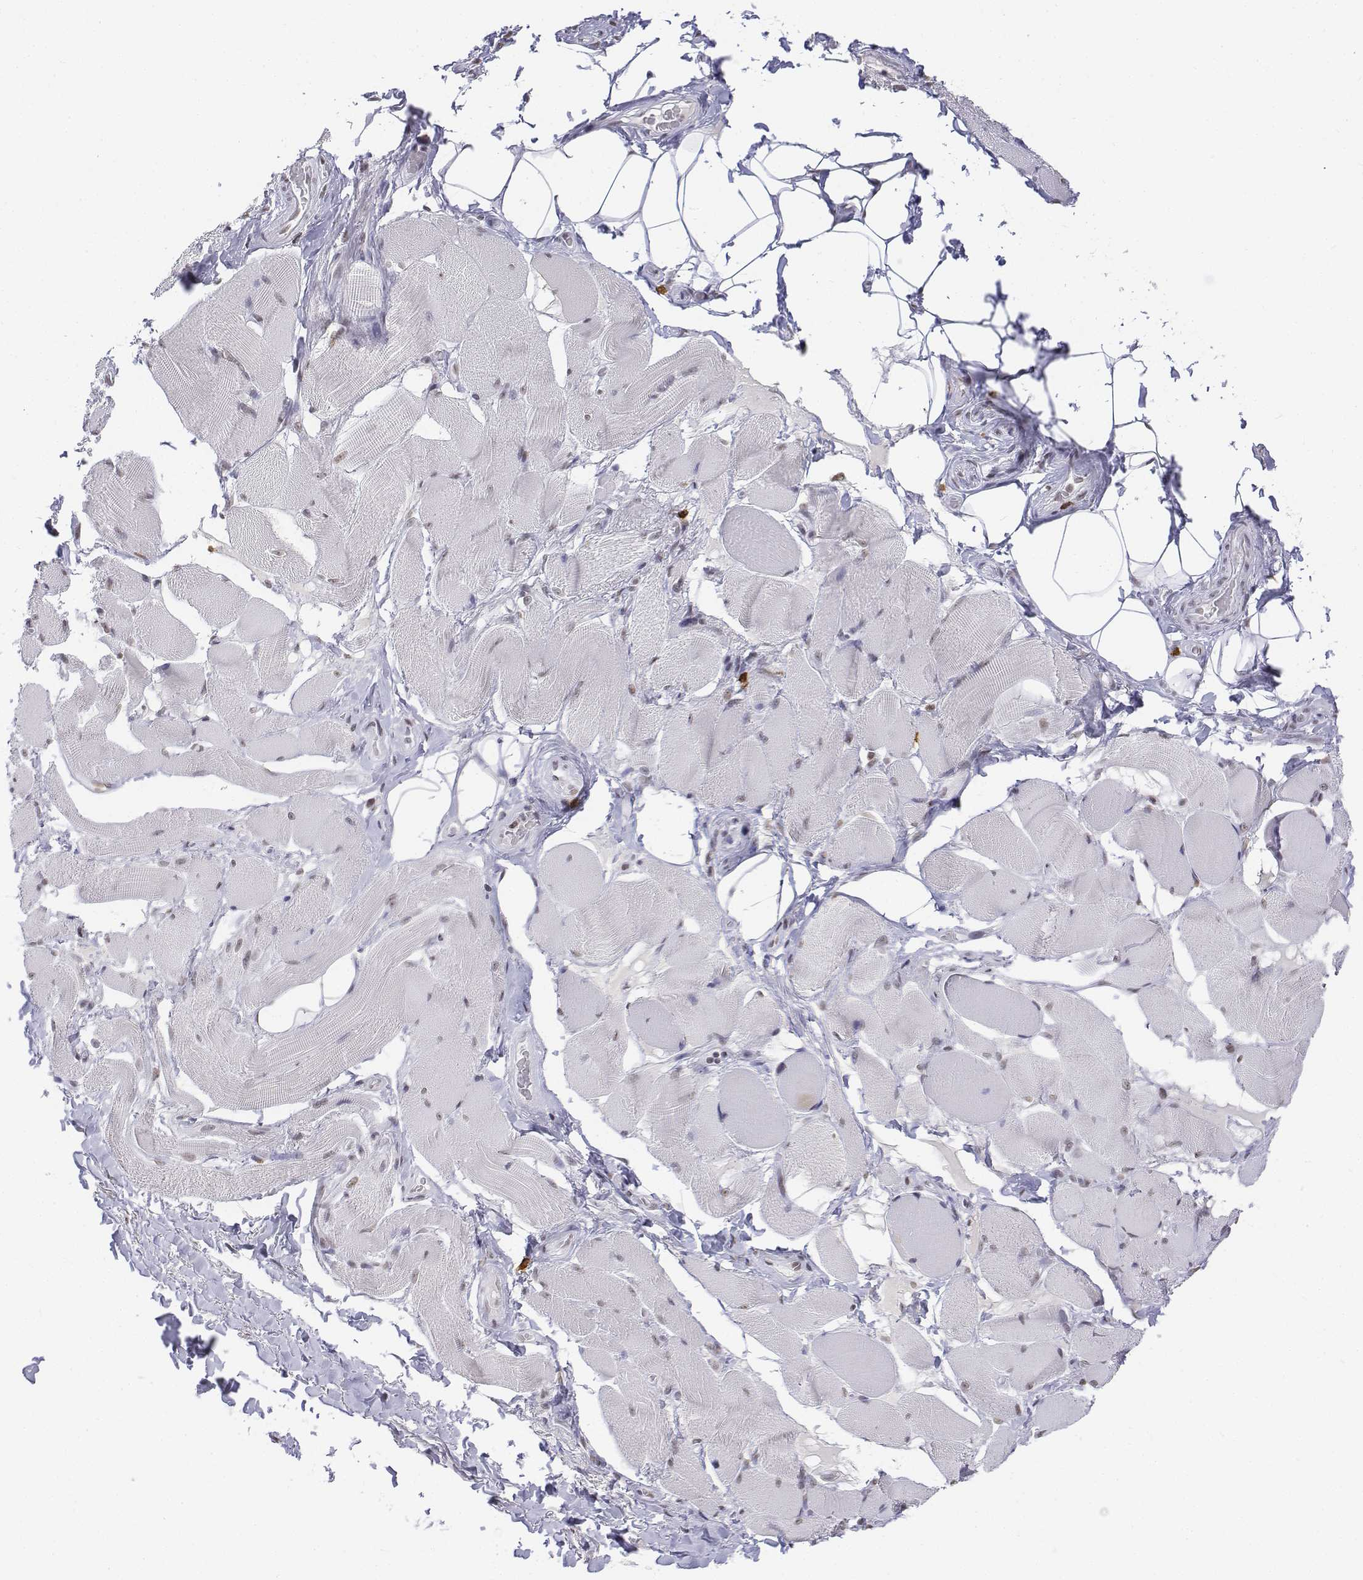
{"staining": {"intensity": "weak", "quantity": "25%-75%", "location": "nuclear"}, "tissue": "skeletal muscle", "cell_type": "Myocytes", "image_type": "normal", "snomed": [{"axis": "morphology", "description": "Normal tissue, NOS"}, {"axis": "topography", "description": "Skeletal muscle"}, {"axis": "topography", "description": "Anal"}, {"axis": "topography", "description": "Peripheral nerve tissue"}], "caption": "Protein expression analysis of benign human skeletal muscle reveals weak nuclear staining in approximately 25%-75% of myocytes.", "gene": "CD3E", "patient": {"sex": "male", "age": 53}}